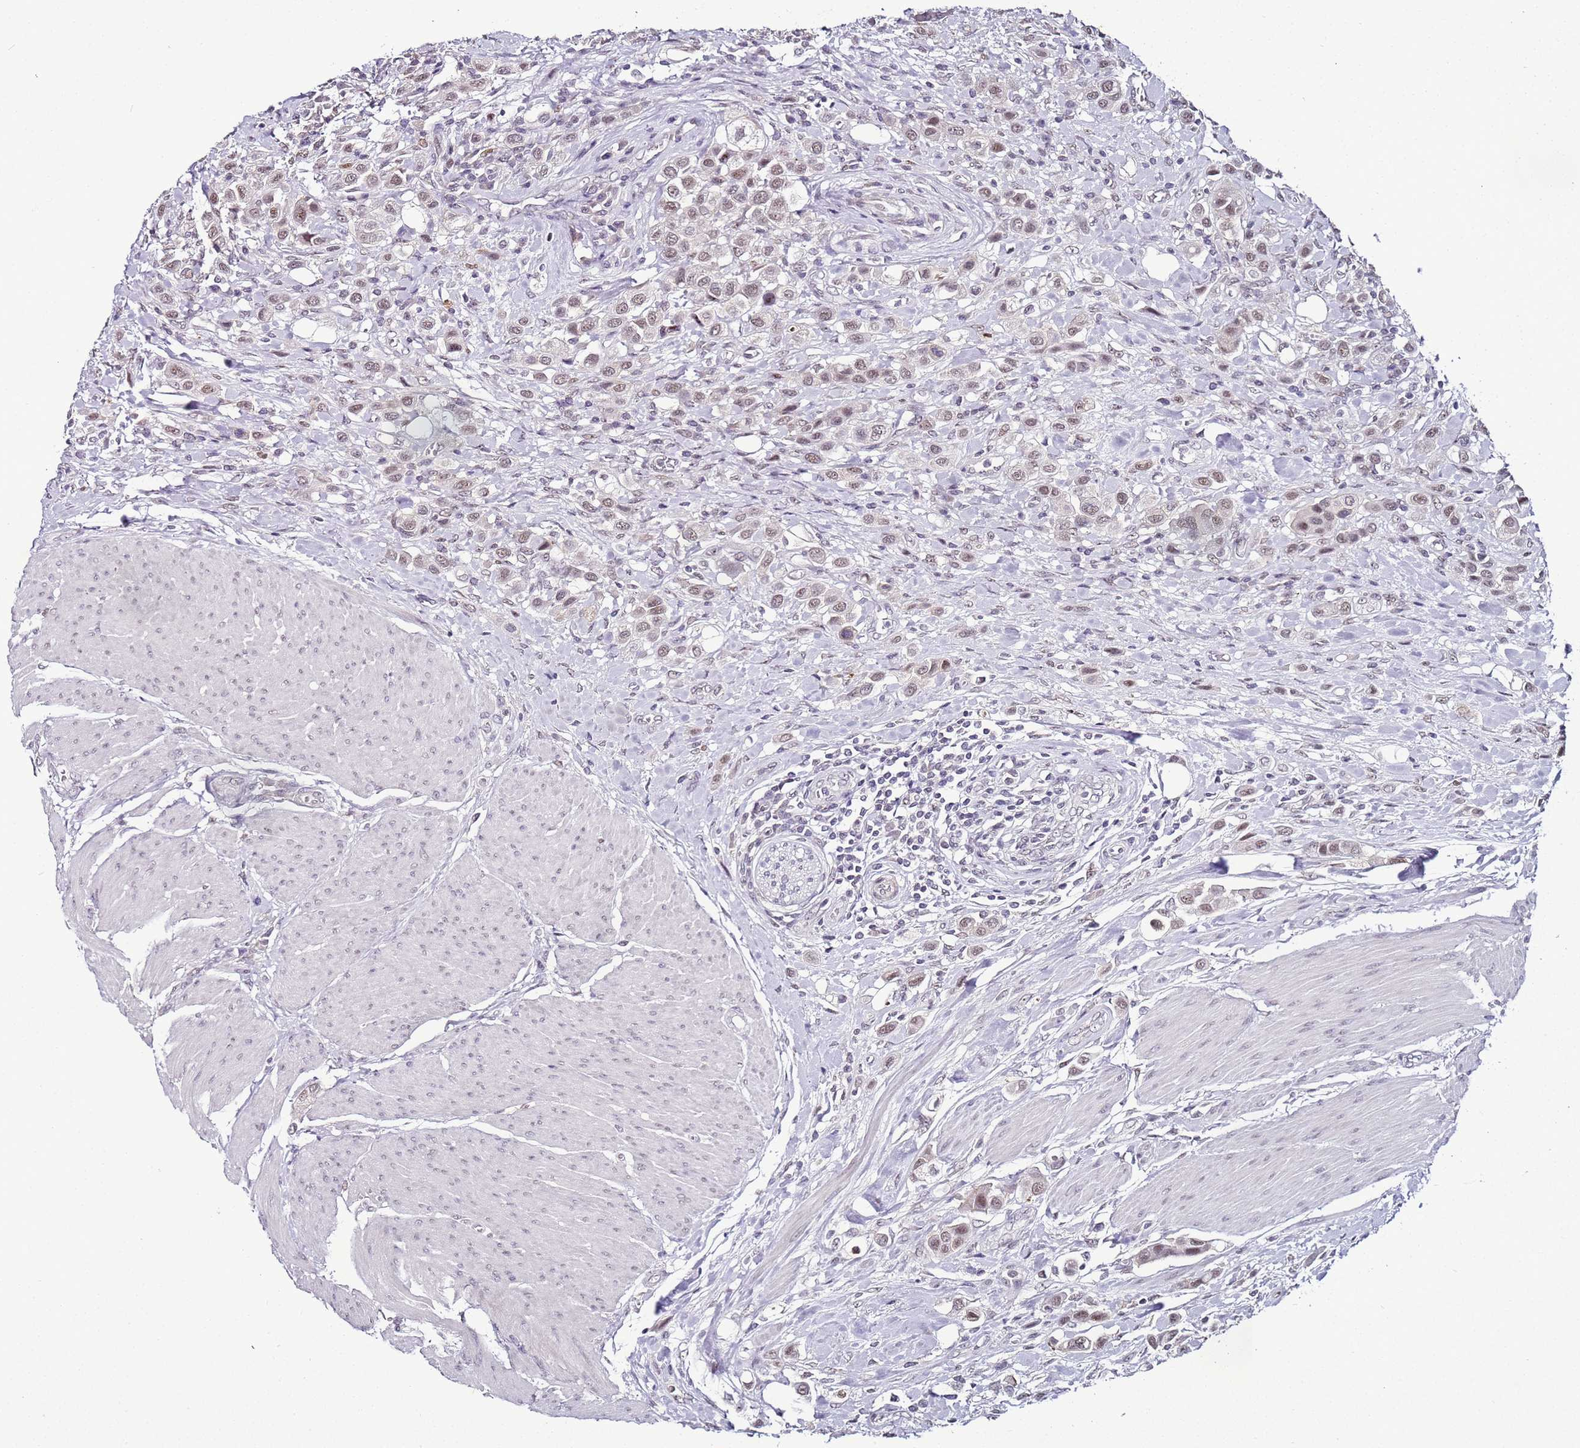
{"staining": {"intensity": "weak", "quantity": ">75%", "location": "nuclear"}, "tissue": "urothelial cancer", "cell_type": "Tumor cells", "image_type": "cancer", "snomed": [{"axis": "morphology", "description": "Urothelial carcinoma, High grade"}, {"axis": "topography", "description": "Urinary bladder"}], "caption": "DAB immunohistochemical staining of human high-grade urothelial carcinoma displays weak nuclear protein expression in approximately >75% of tumor cells.", "gene": "PSMA7", "patient": {"sex": "male", "age": 50}}